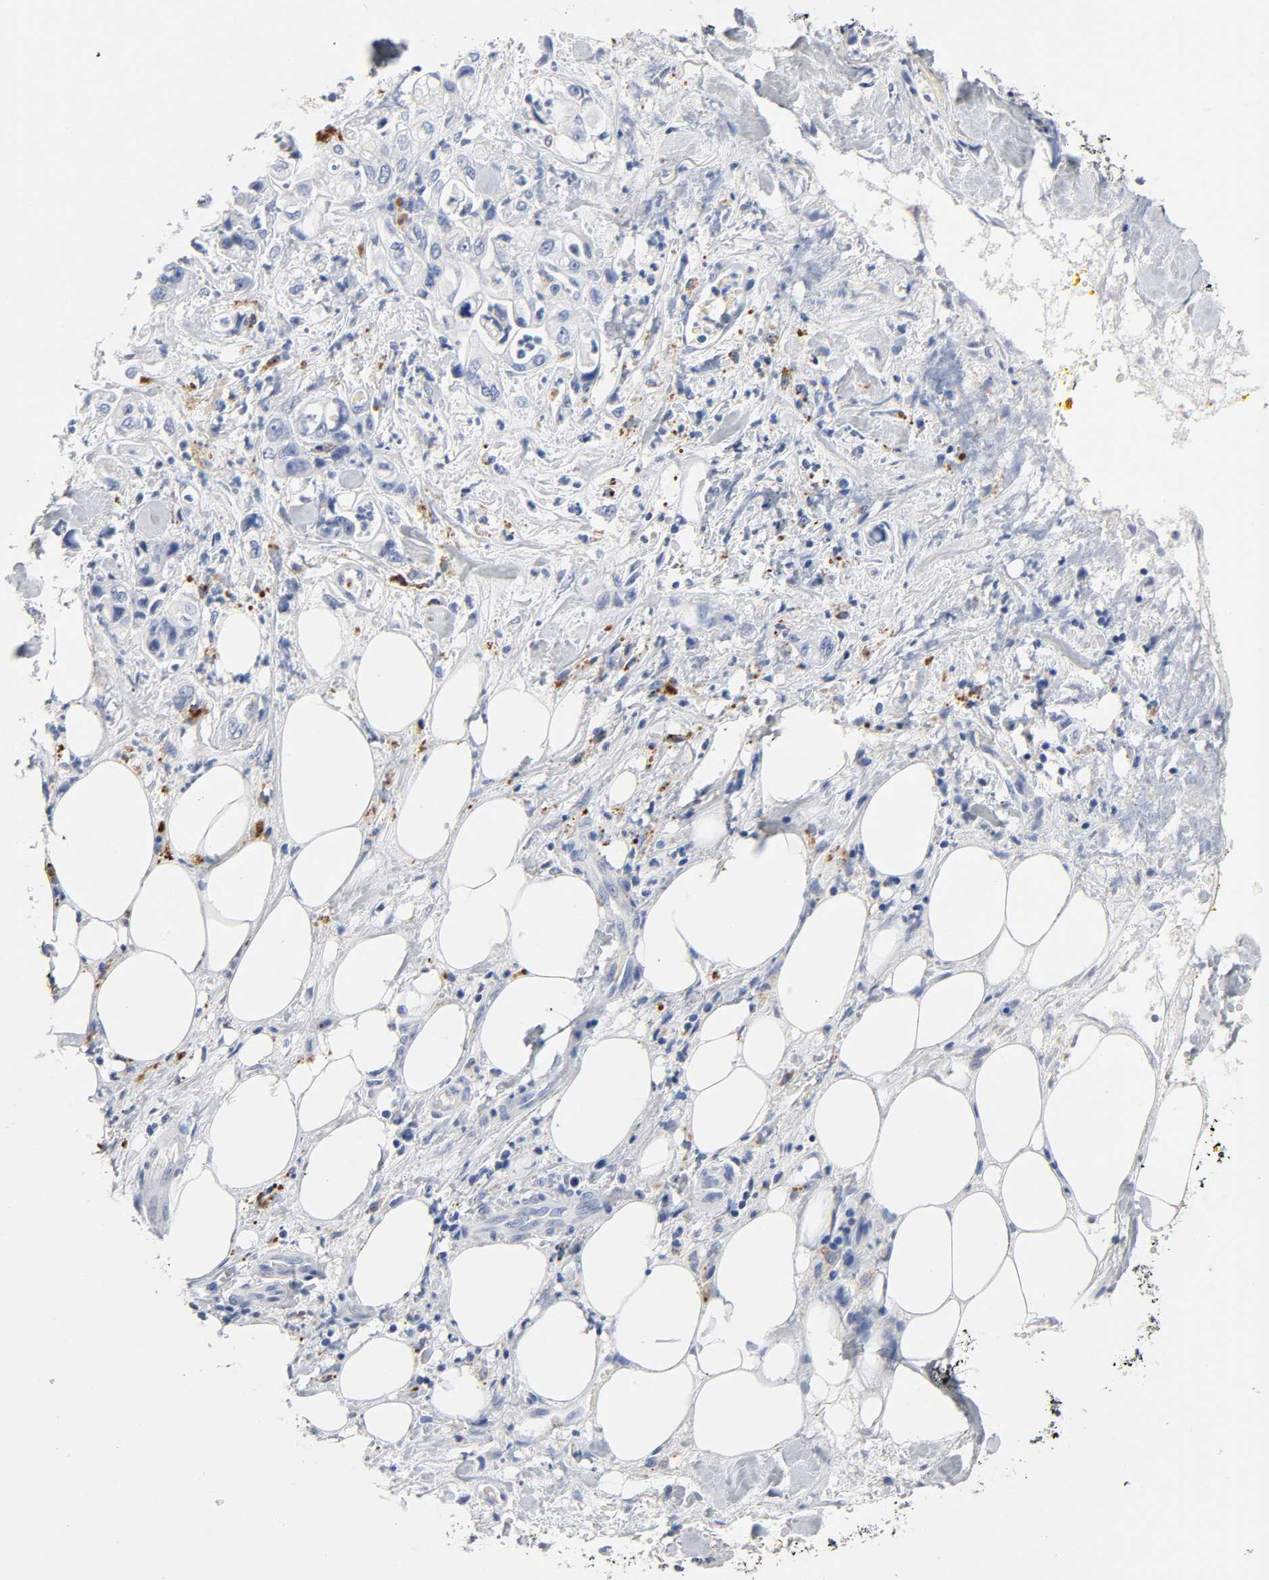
{"staining": {"intensity": "negative", "quantity": "none", "location": "none"}, "tissue": "pancreatic cancer", "cell_type": "Tumor cells", "image_type": "cancer", "snomed": [{"axis": "morphology", "description": "Adenocarcinoma, NOS"}, {"axis": "topography", "description": "Pancreas"}], "caption": "Tumor cells show no significant protein positivity in adenocarcinoma (pancreatic). The staining is performed using DAB (3,3'-diaminobenzidine) brown chromogen with nuclei counter-stained in using hematoxylin.", "gene": "PLP1", "patient": {"sex": "male", "age": 70}}